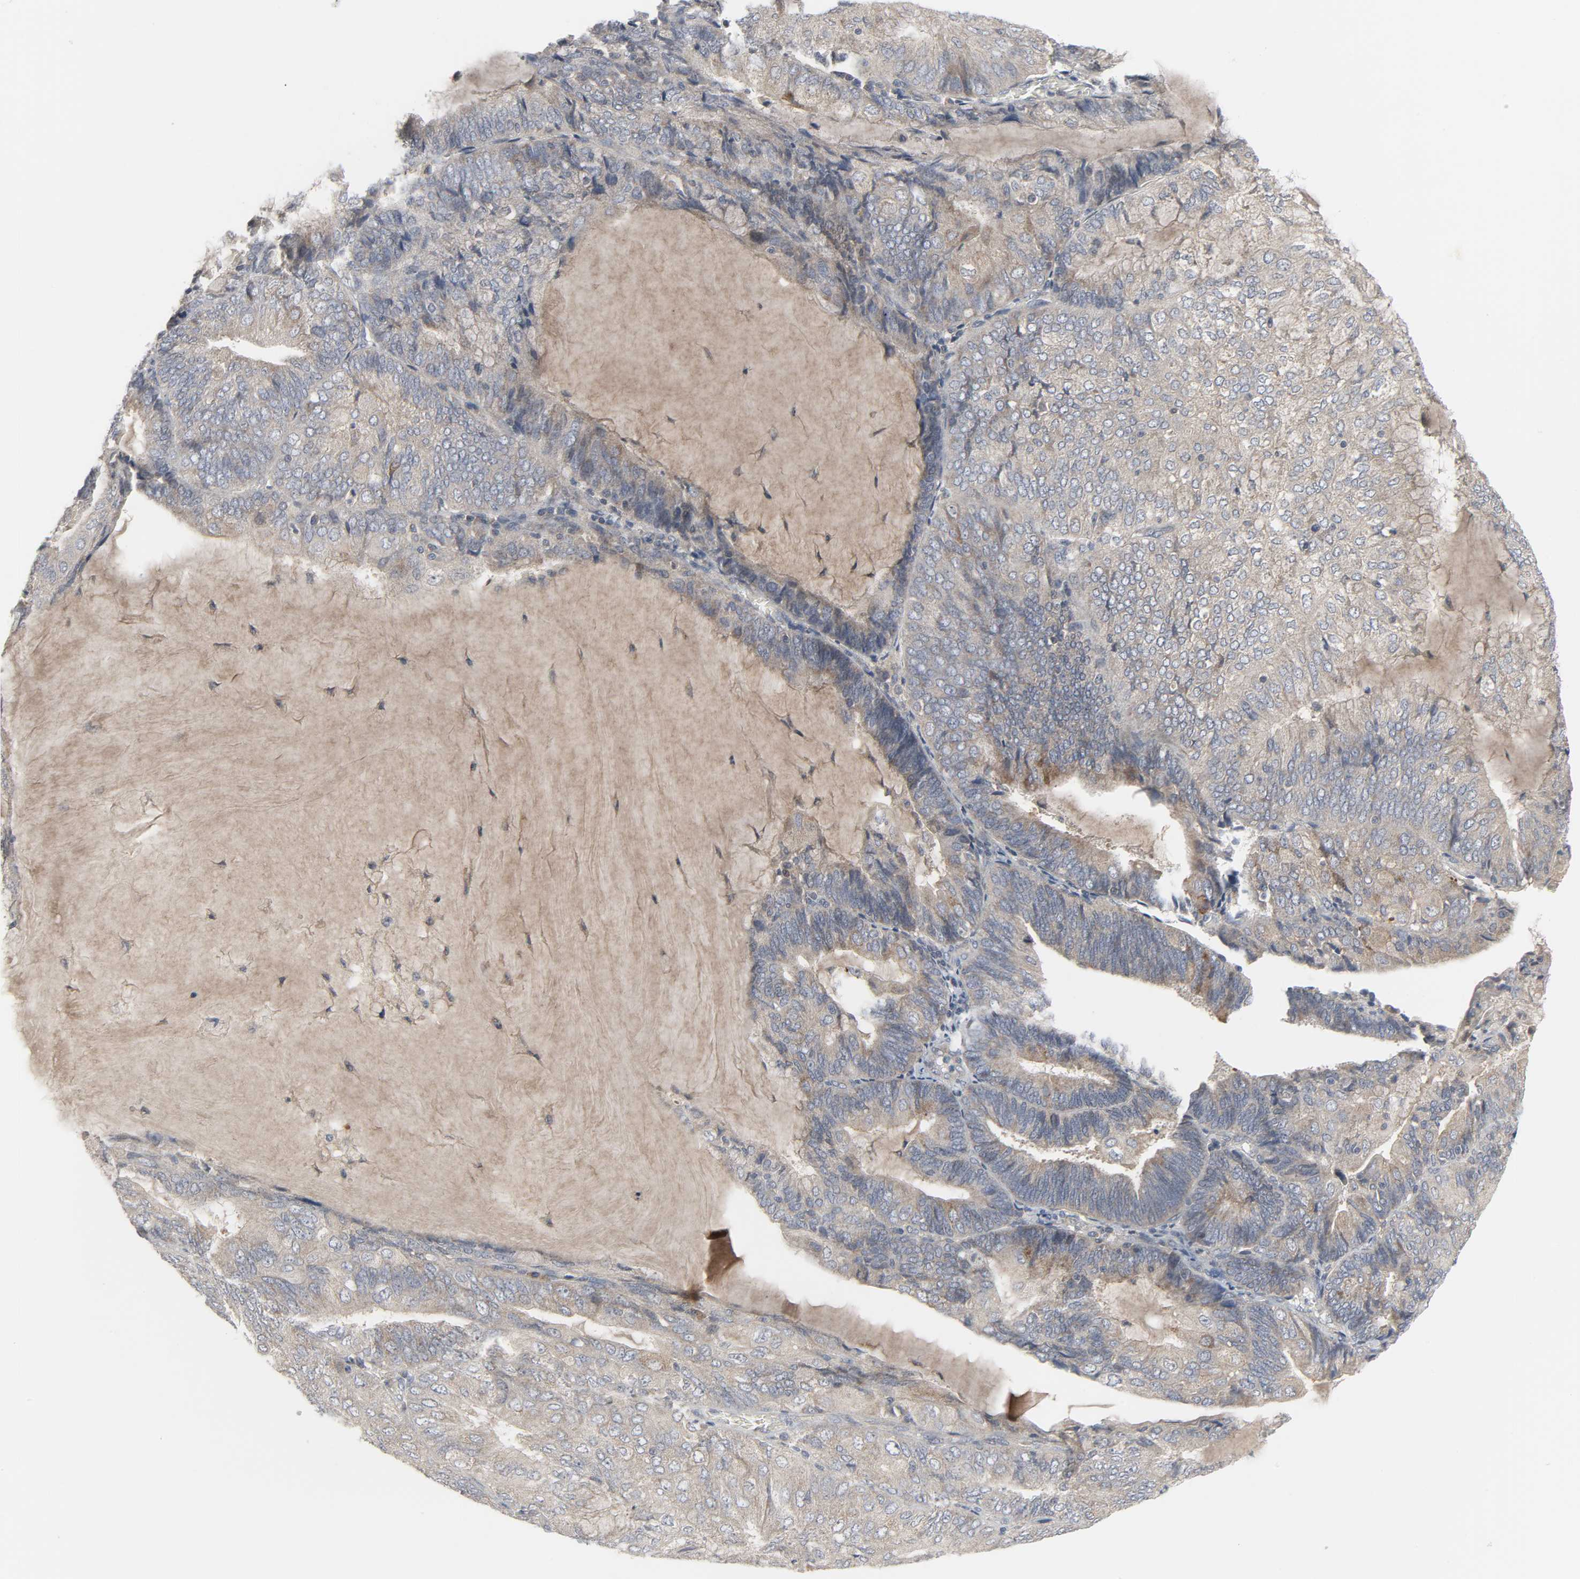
{"staining": {"intensity": "moderate", "quantity": ">75%", "location": "cytoplasmic/membranous"}, "tissue": "endometrial cancer", "cell_type": "Tumor cells", "image_type": "cancer", "snomed": [{"axis": "morphology", "description": "Adenocarcinoma, NOS"}, {"axis": "topography", "description": "Endometrium"}], "caption": "IHC staining of endometrial cancer (adenocarcinoma), which shows medium levels of moderate cytoplasmic/membranous staining in approximately >75% of tumor cells indicating moderate cytoplasmic/membranous protein expression. The staining was performed using DAB (3,3'-diaminobenzidine) (brown) for protein detection and nuclei were counterstained in hematoxylin (blue).", "gene": "CLIP1", "patient": {"sex": "female", "age": 81}}